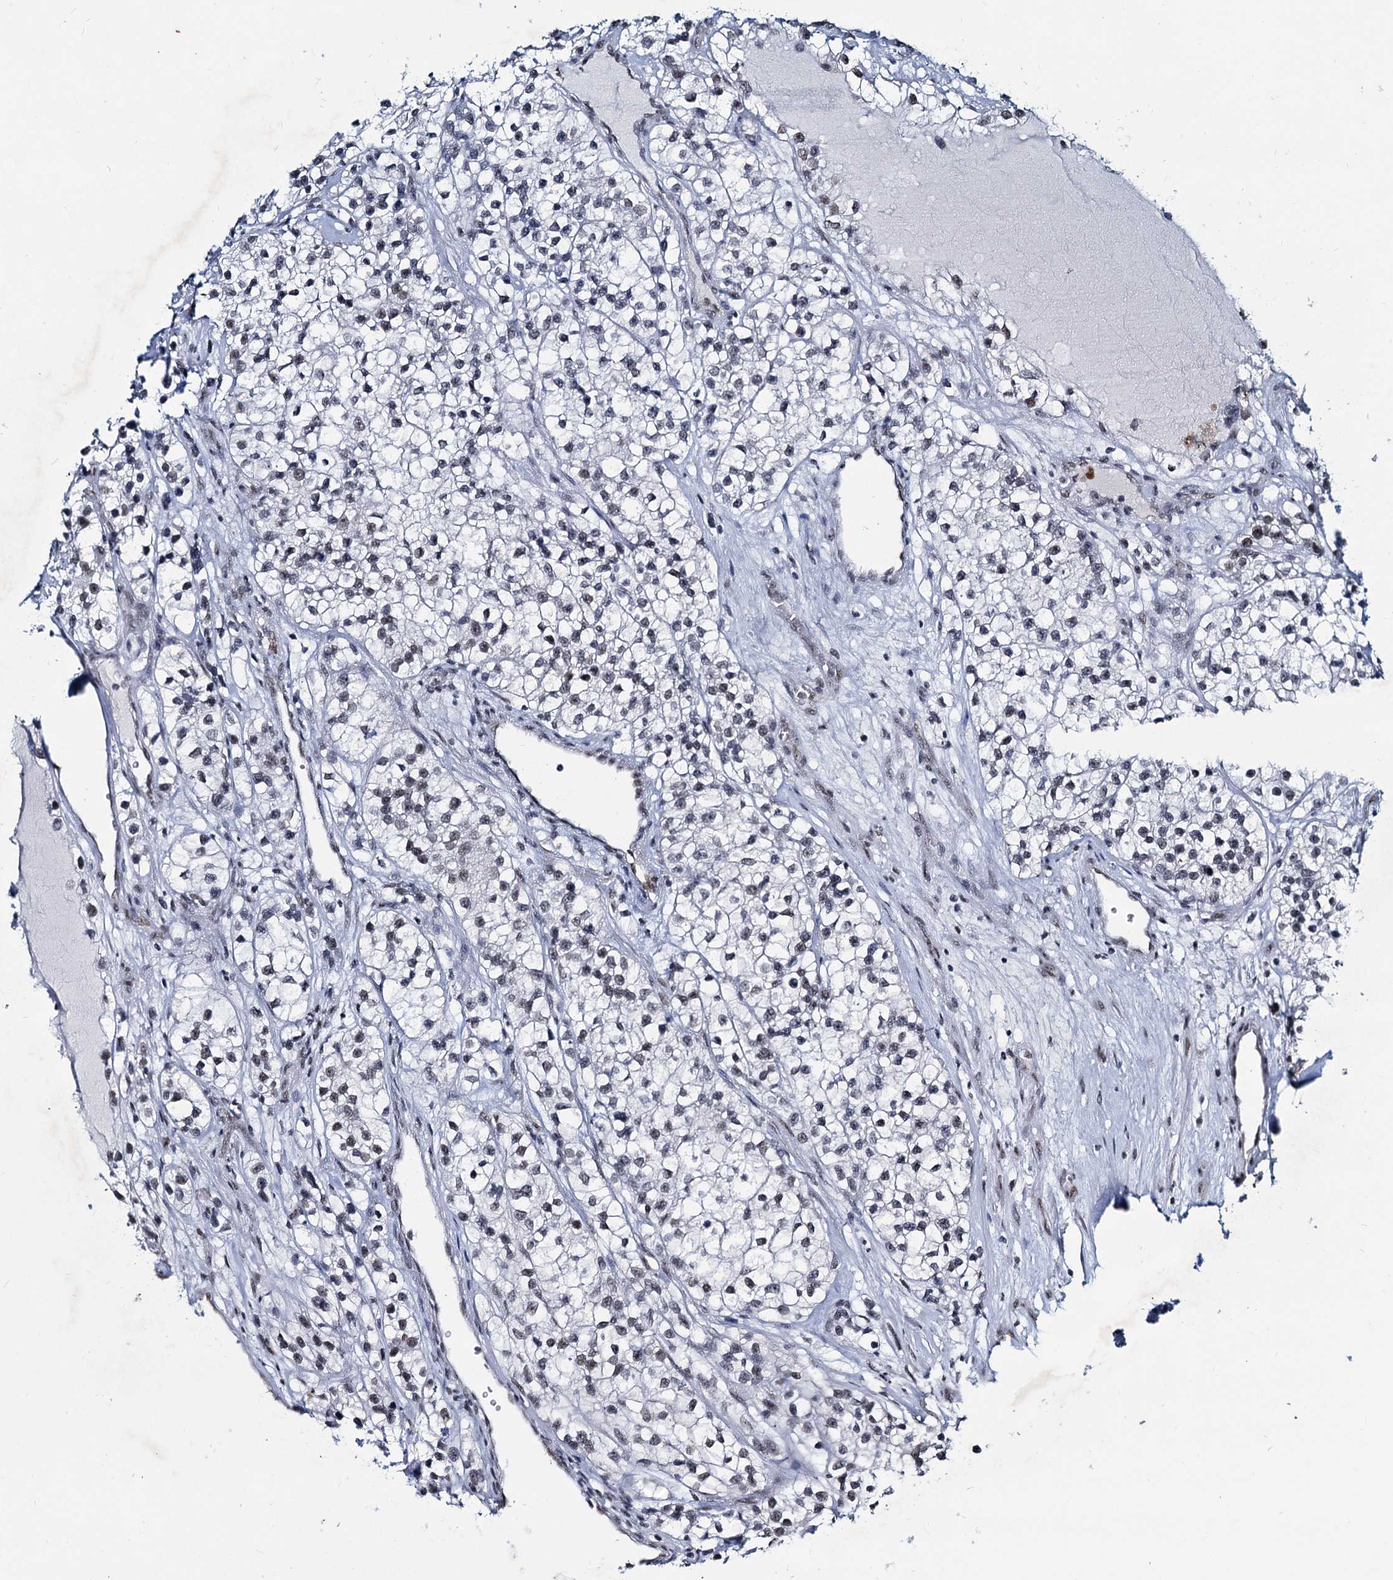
{"staining": {"intensity": "weak", "quantity": "<25%", "location": "nuclear"}, "tissue": "renal cancer", "cell_type": "Tumor cells", "image_type": "cancer", "snomed": [{"axis": "morphology", "description": "Adenocarcinoma, NOS"}, {"axis": "topography", "description": "Kidney"}], "caption": "Tumor cells show no significant expression in renal adenocarcinoma.", "gene": "METTL14", "patient": {"sex": "female", "age": 57}}